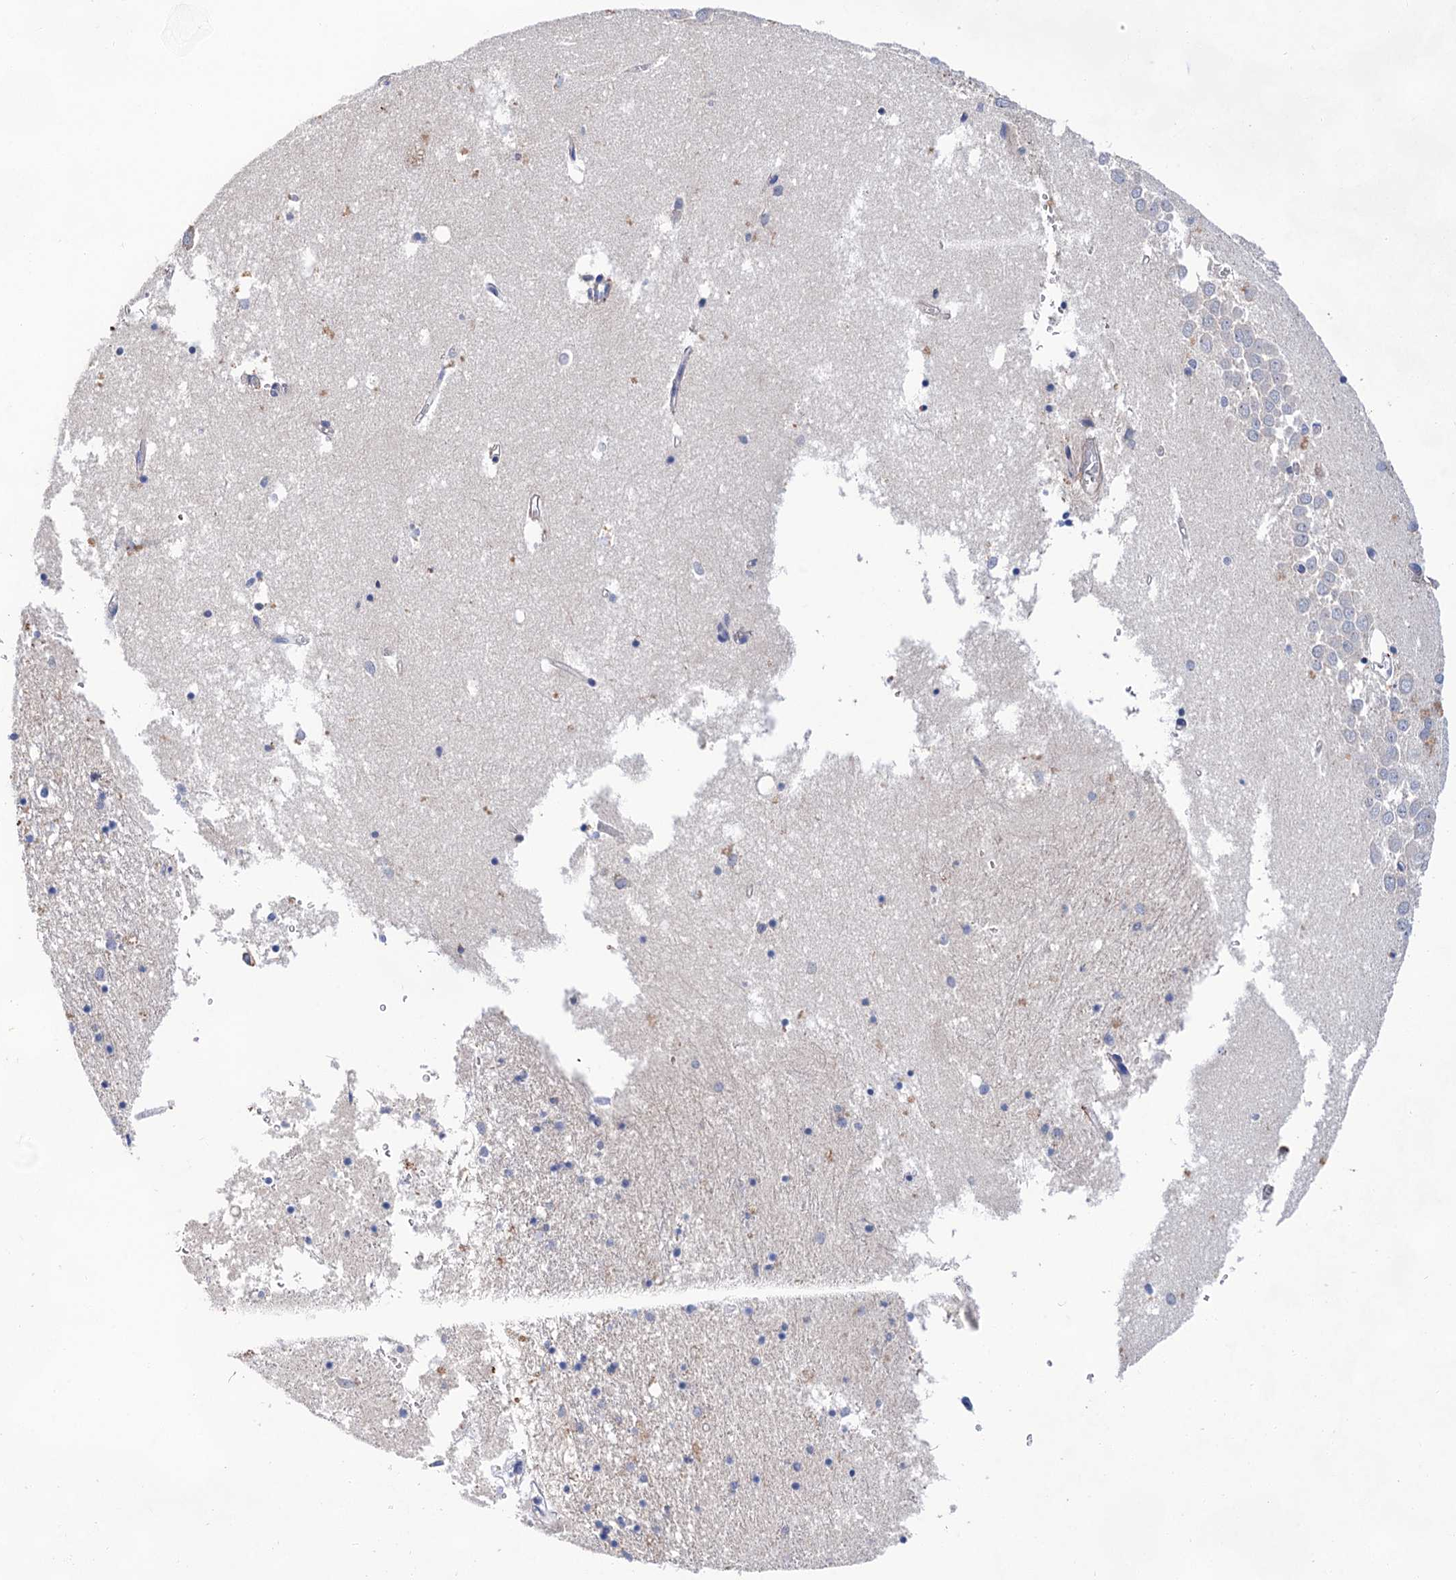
{"staining": {"intensity": "negative", "quantity": "none", "location": "none"}, "tissue": "hippocampus", "cell_type": "Glial cells", "image_type": "normal", "snomed": [{"axis": "morphology", "description": "Normal tissue, NOS"}, {"axis": "topography", "description": "Hippocampus"}], "caption": "Protein analysis of unremarkable hippocampus reveals no significant staining in glial cells.", "gene": "TMTC3", "patient": {"sex": "male", "age": 70}}